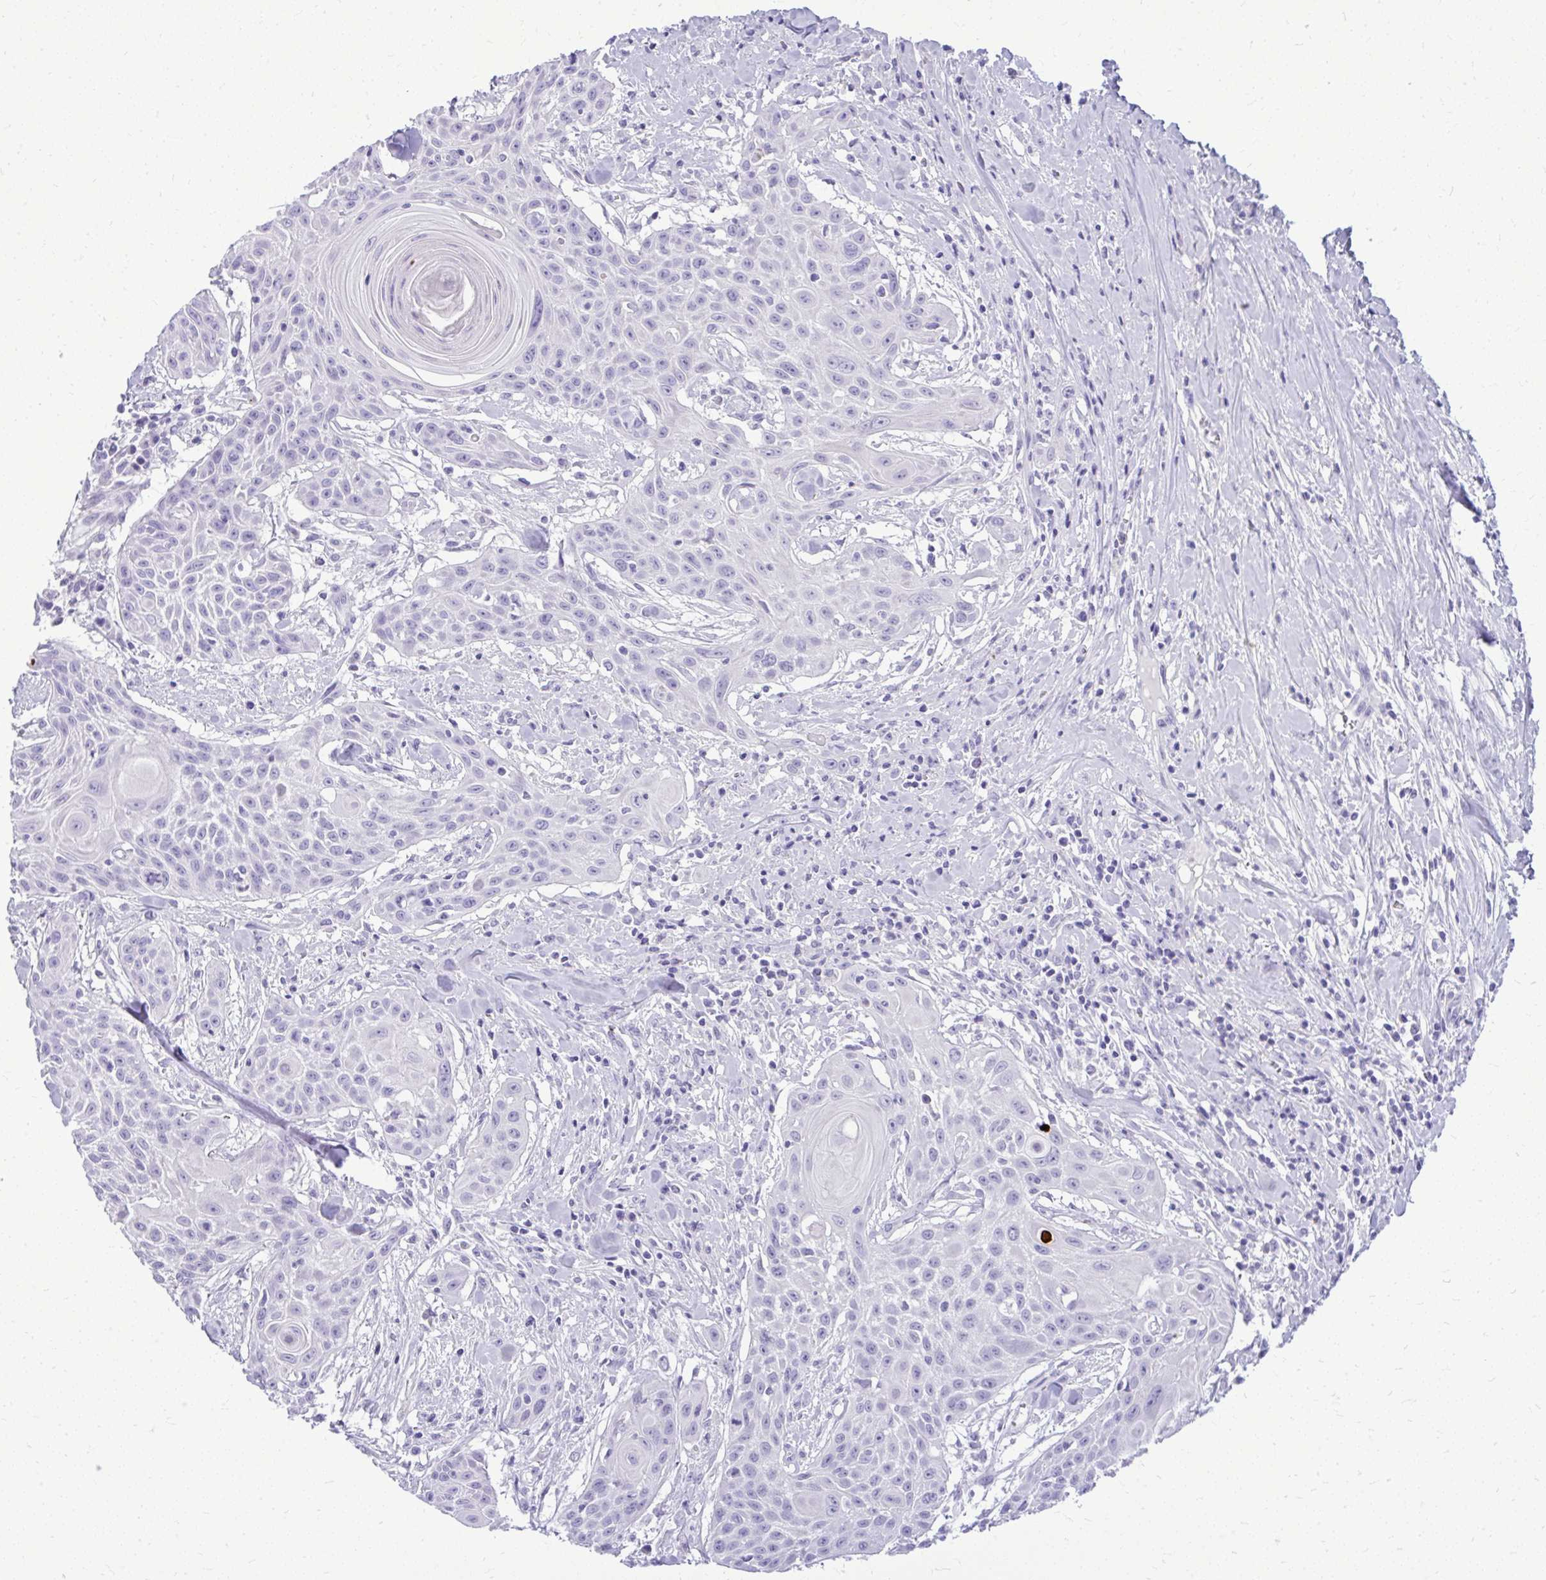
{"staining": {"intensity": "negative", "quantity": "none", "location": "none"}, "tissue": "head and neck cancer", "cell_type": "Tumor cells", "image_type": "cancer", "snomed": [{"axis": "morphology", "description": "Squamous cell carcinoma, NOS"}, {"axis": "topography", "description": "Lymph node"}, {"axis": "topography", "description": "Salivary gland"}, {"axis": "topography", "description": "Head-Neck"}], "caption": "High power microscopy histopathology image of an immunohistochemistry histopathology image of head and neck cancer, revealing no significant positivity in tumor cells.", "gene": "BCL6B", "patient": {"sex": "female", "age": 74}}